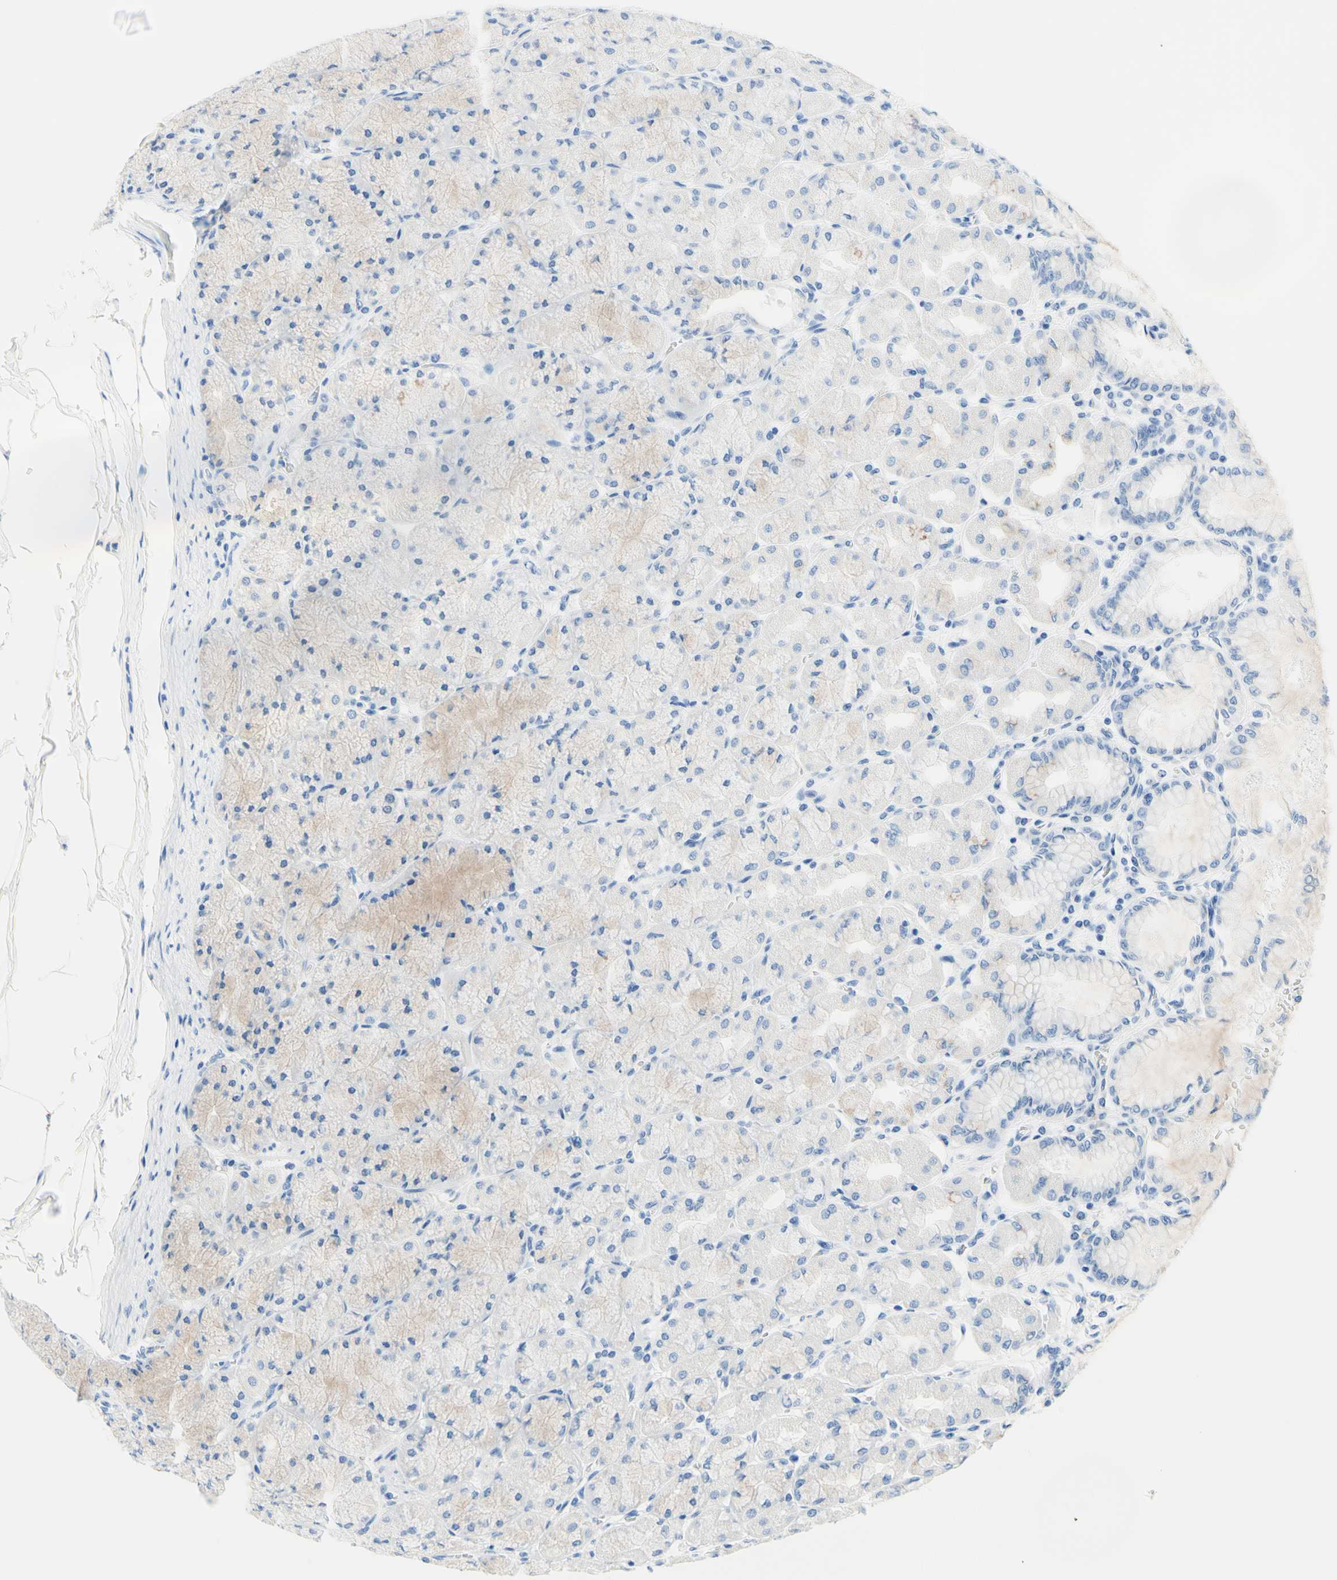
{"staining": {"intensity": "weak", "quantity": "<25%", "location": "cytoplasmic/membranous"}, "tissue": "stomach", "cell_type": "Glandular cells", "image_type": "normal", "snomed": [{"axis": "morphology", "description": "Normal tissue, NOS"}, {"axis": "topography", "description": "Stomach, upper"}], "caption": "High power microscopy micrograph of an immunohistochemistry image of unremarkable stomach, revealing no significant staining in glandular cells. (DAB immunohistochemistry with hematoxylin counter stain).", "gene": "MYH2", "patient": {"sex": "female", "age": 56}}